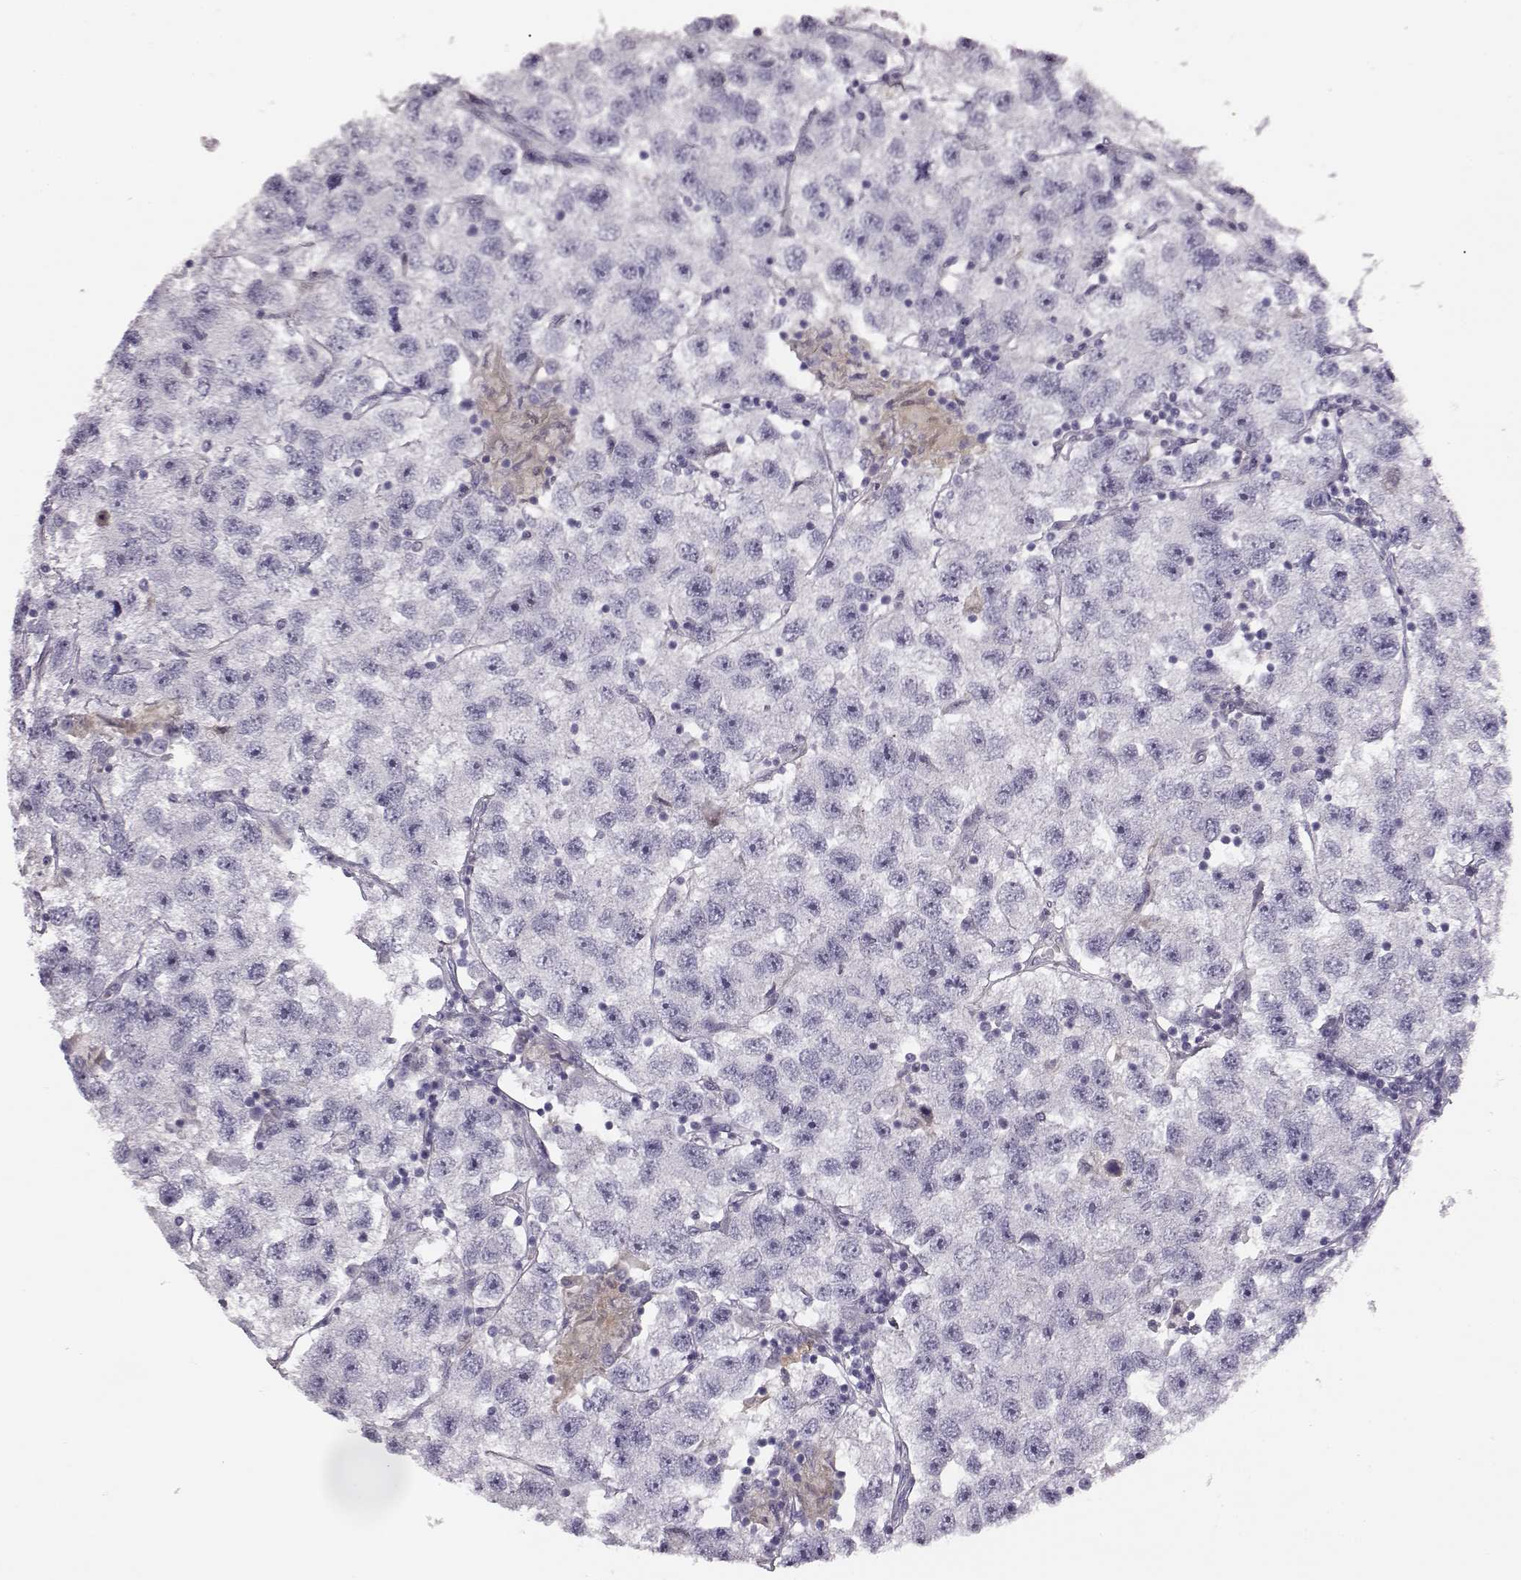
{"staining": {"intensity": "negative", "quantity": "none", "location": "none"}, "tissue": "testis cancer", "cell_type": "Tumor cells", "image_type": "cancer", "snomed": [{"axis": "morphology", "description": "Seminoma, NOS"}, {"axis": "topography", "description": "Testis"}], "caption": "Photomicrograph shows no significant protein staining in tumor cells of testis seminoma. (DAB (3,3'-diaminobenzidine) immunohistochemistry with hematoxylin counter stain).", "gene": "KIAA0319", "patient": {"sex": "male", "age": 26}}